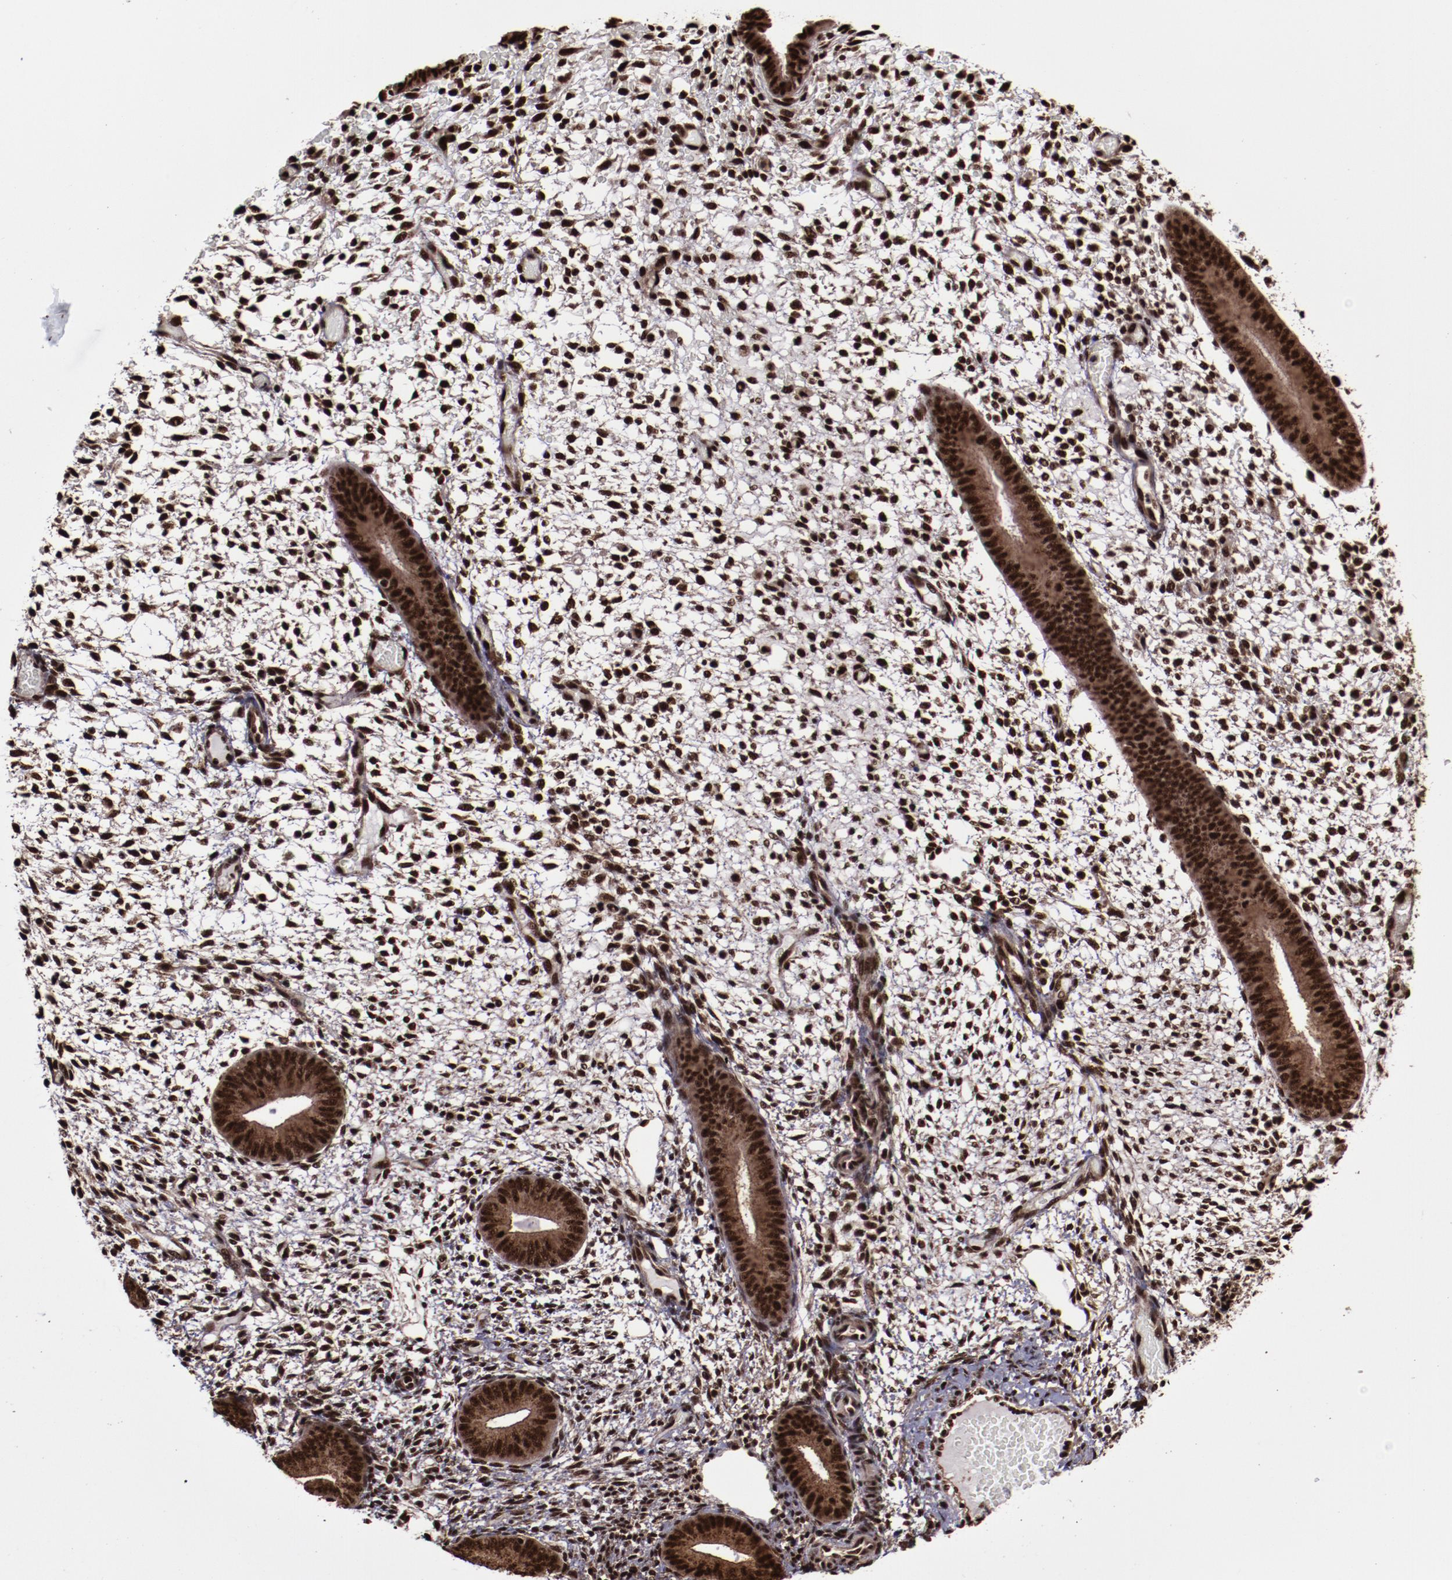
{"staining": {"intensity": "strong", "quantity": ">75%", "location": "nuclear"}, "tissue": "endometrium", "cell_type": "Cells in endometrial stroma", "image_type": "normal", "snomed": [{"axis": "morphology", "description": "Normal tissue, NOS"}, {"axis": "topography", "description": "Endometrium"}], "caption": "IHC (DAB) staining of unremarkable human endometrium displays strong nuclear protein positivity in about >75% of cells in endometrial stroma.", "gene": "SNW1", "patient": {"sex": "female", "age": 42}}